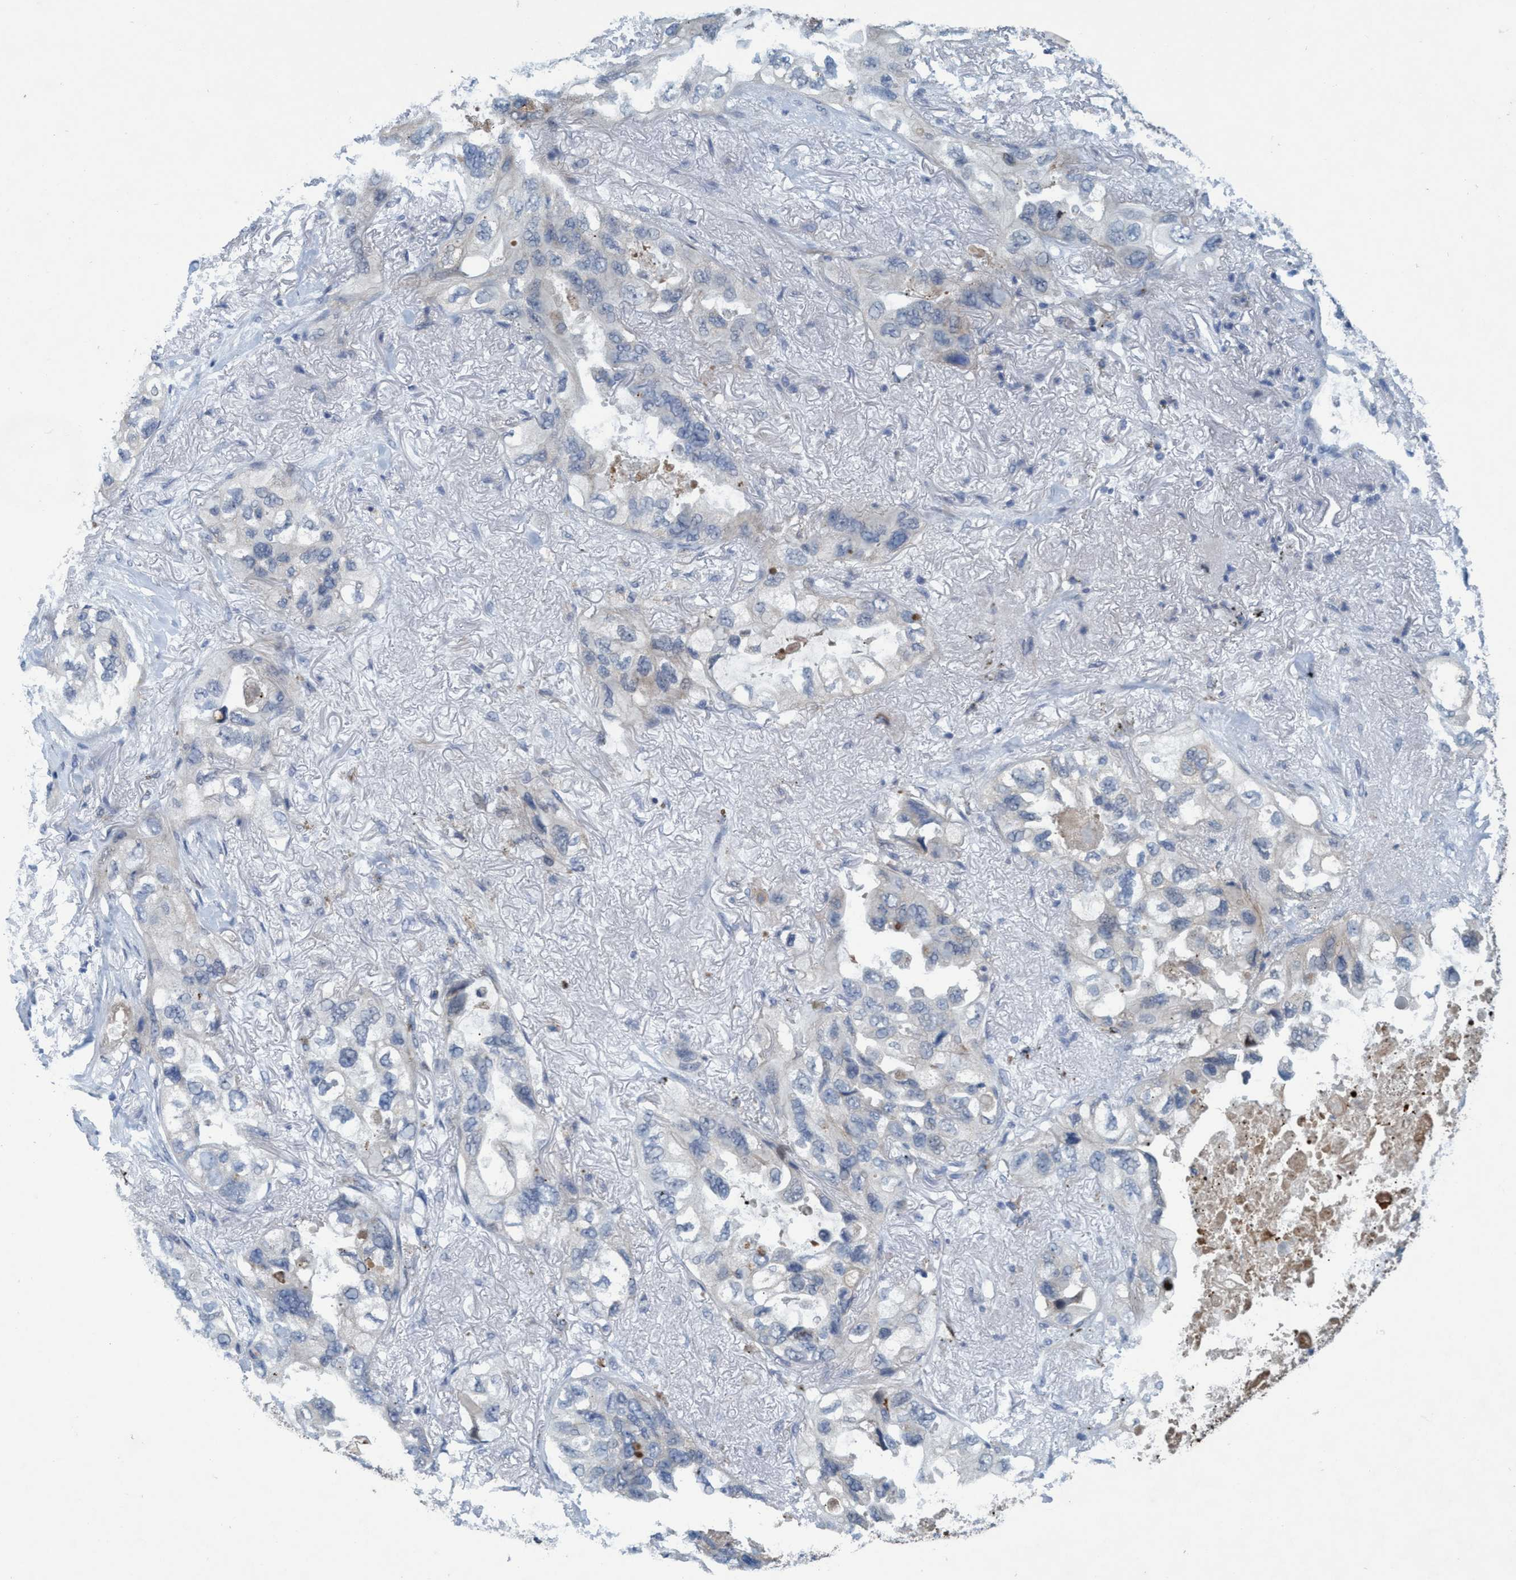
{"staining": {"intensity": "moderate", "quantity": "<25%", "location": "cytoplasmic/membranous"}, "tissue": "lung cancer", "cell_type": "Tumor cells", "image_type": "cancer", "snomed": [{"axis": "morphology", "description": "Squamous cell carcinoma, NOS"}, {"axis": "topography", "description": "Lung"}], "caption": "An immunohistochemistry (IHC) photomicrograph of neoplastic tissue is shown. Protein staining in brown highlights moderate cytoplasmic/membranous positivity in lung cancer (squamous cell carcinoma) within tumor cells.", "gene": "RNF208", "patient": {"sex": "female", "age": 73}}